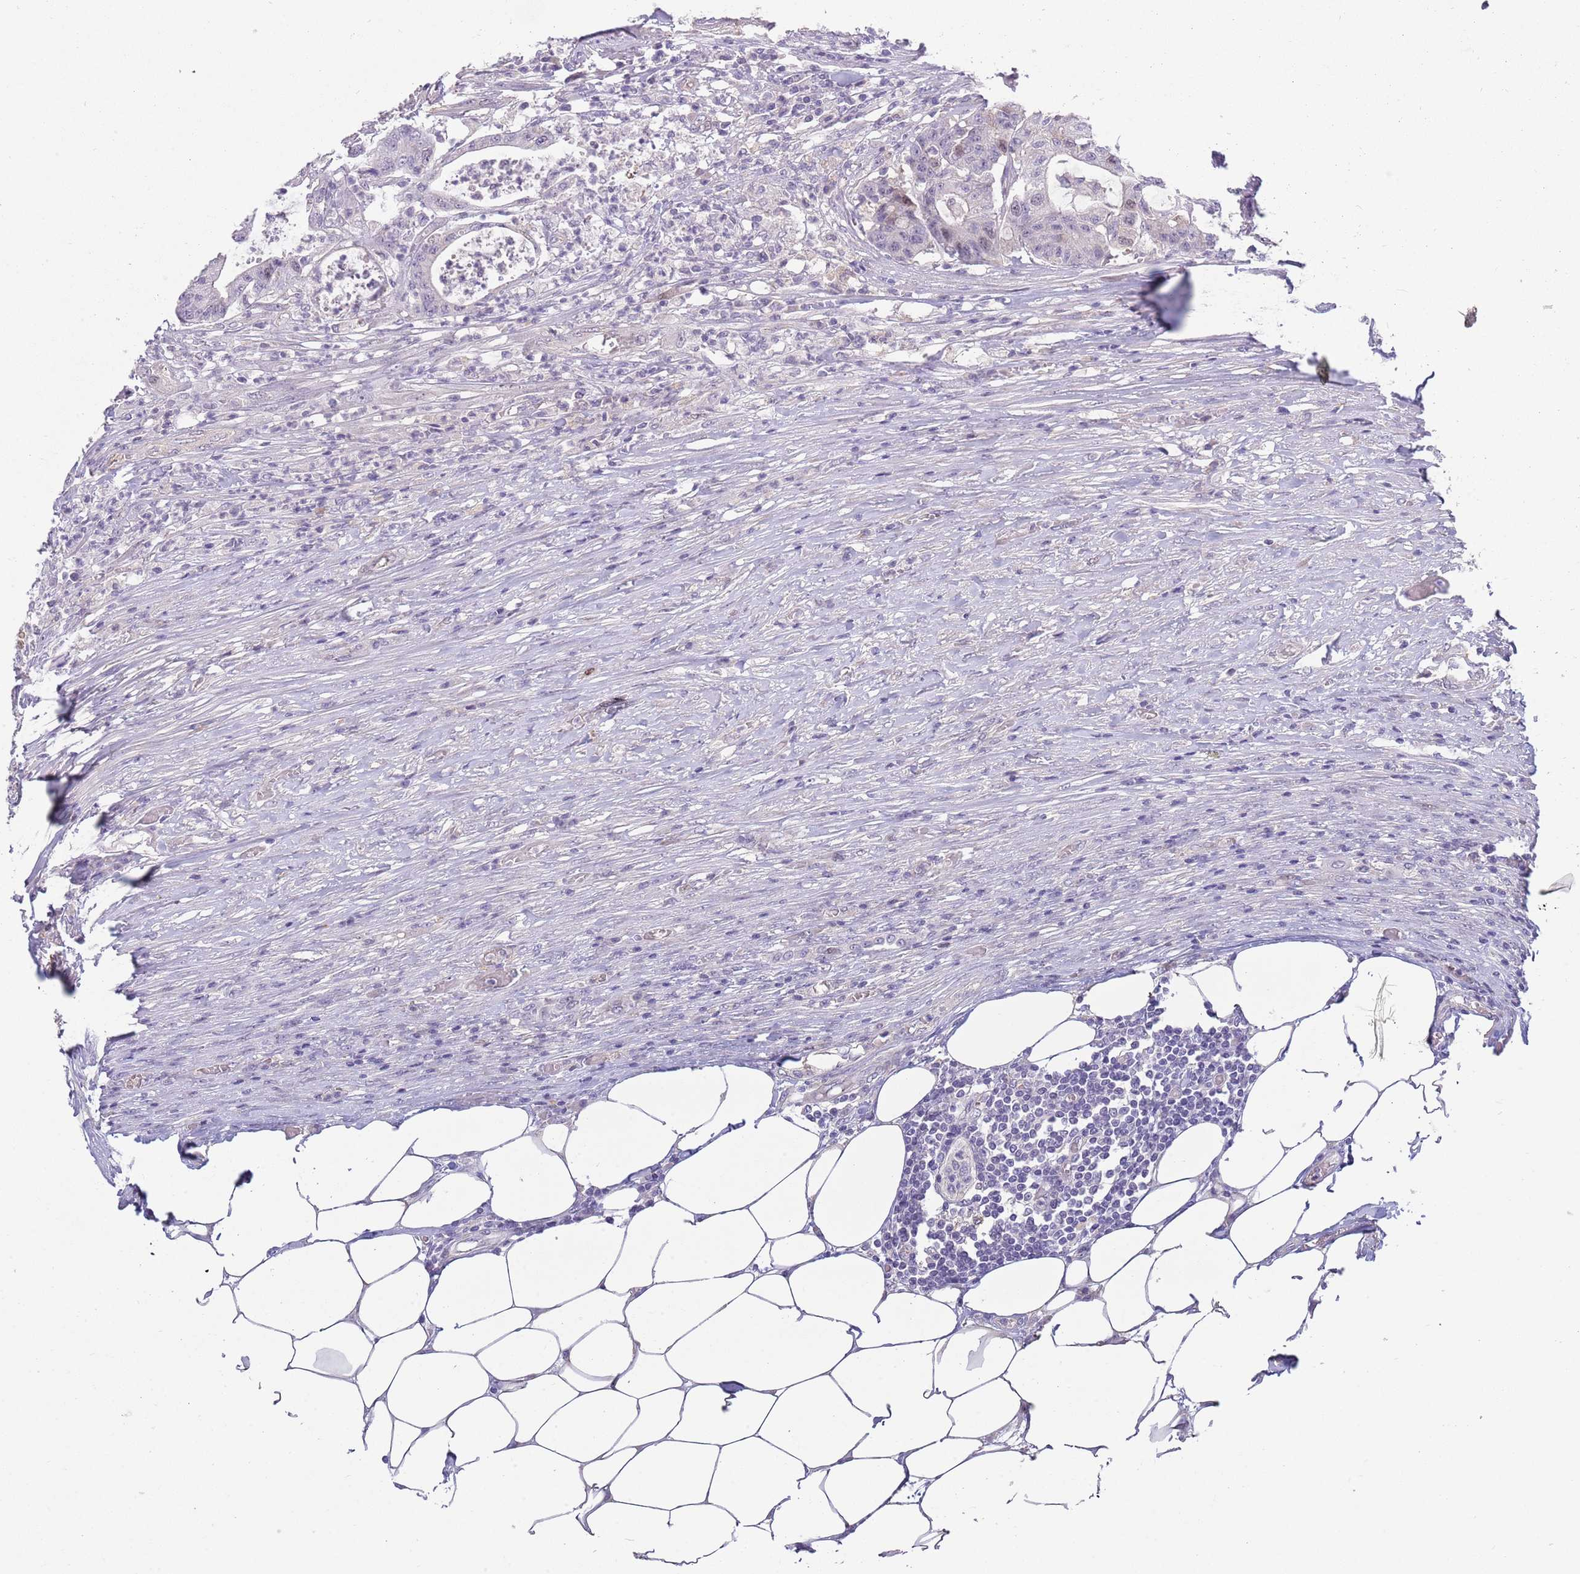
{"staining": {"intensity": "negative", "quantity": "none", "location": "none"}, "tissue": "colorectal cancer", "cell_type": "Tumor cells", "image_type": "cancer", "snomed": [{"axis": "morphology", "description": "Adenocarcinoma, NOS"}, {"axis": "topography", "description": "Colon"}], "caption": "Colorectal cancer (adenocarcinoma) stained for a protein using IHC exhibits no expression tumor cells.", "gene": "PIMREG", "patient": {"sex": "female", "age": 84}}